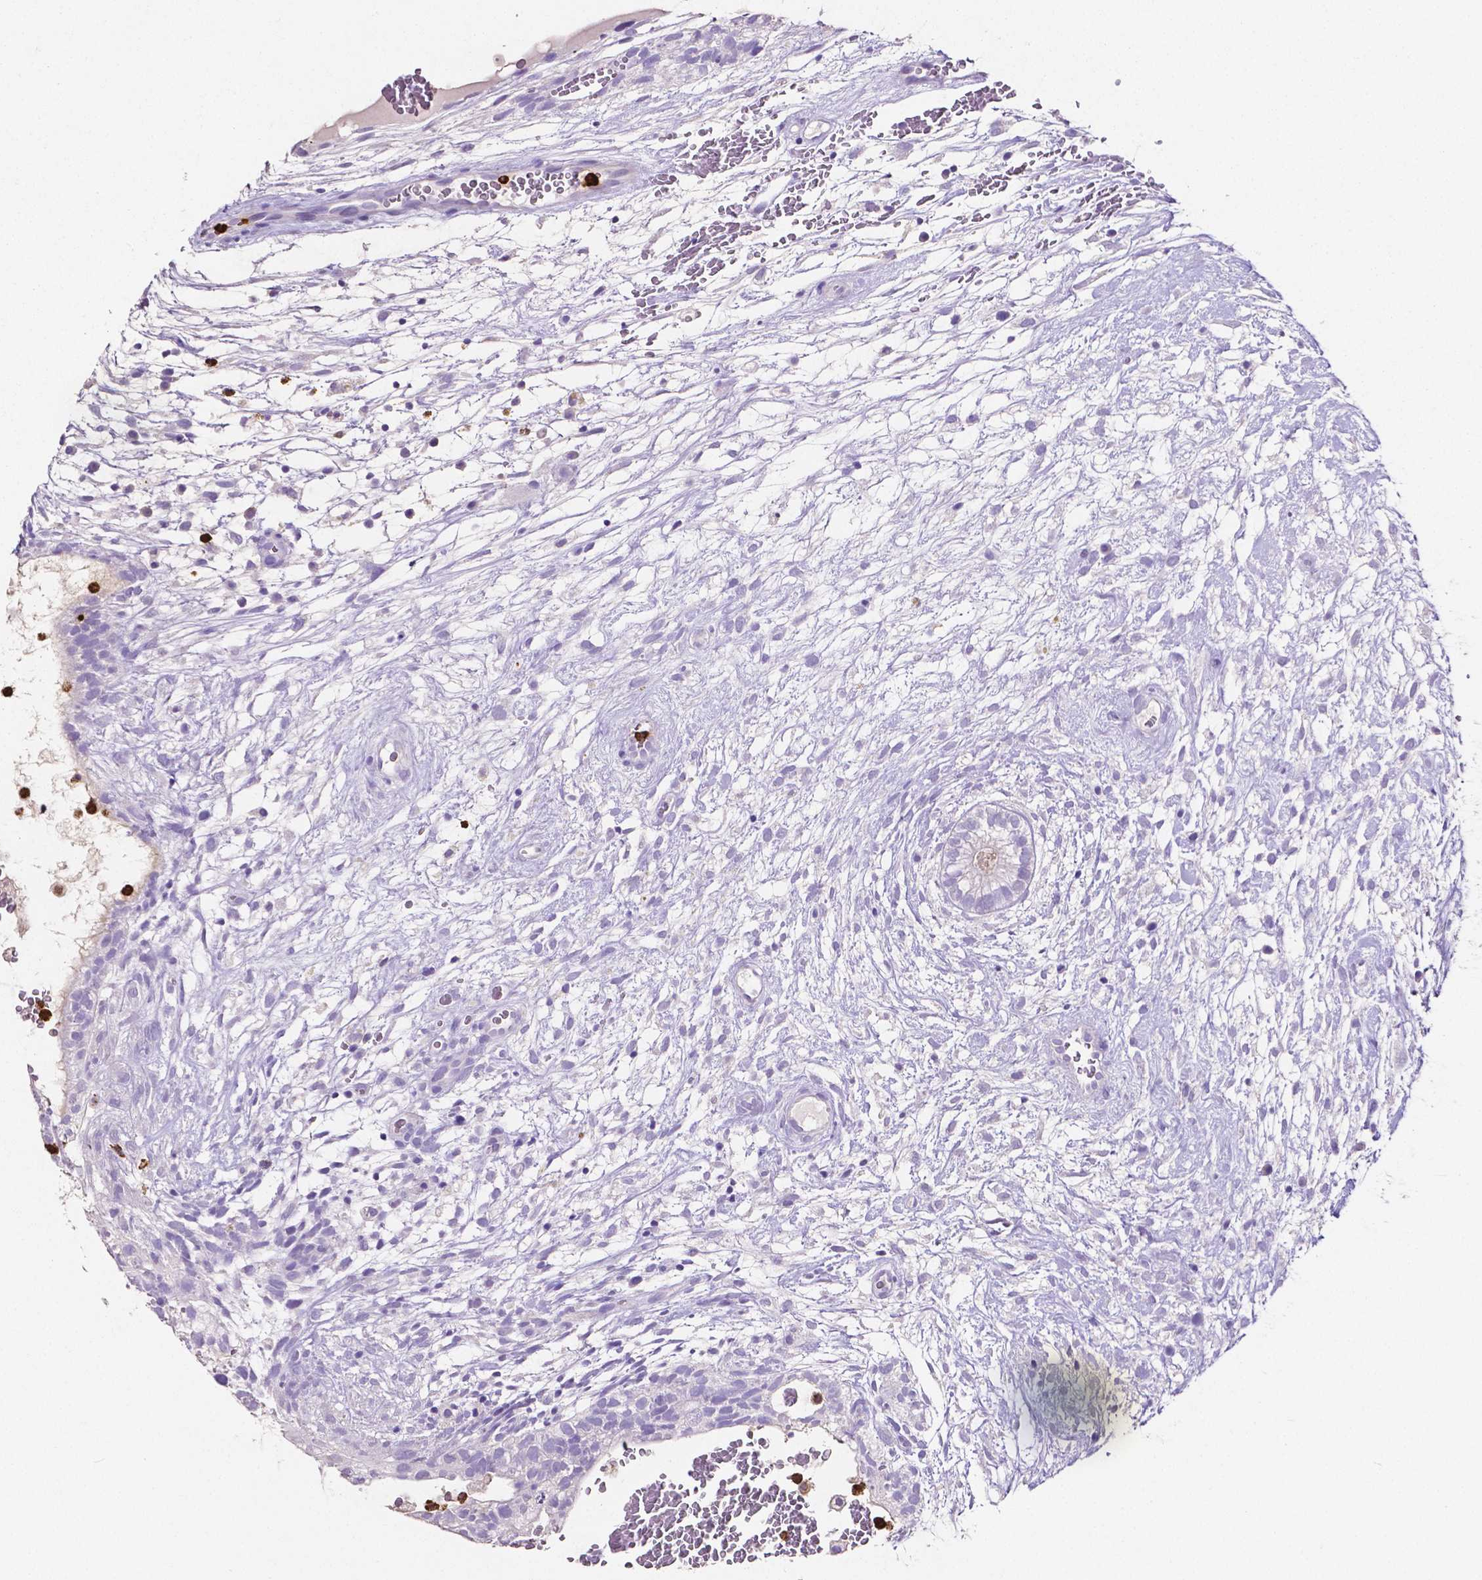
{"staining": {"intensity": "negative", "quantity": "none", "location": "none"}, "tissue": "testis cancer", "cell_type": "Tumor cells", "image_type": "cancer", "snomed": [{"axis": "morphology", "description": "Normal tissue, NOS"}, {"axis": "morphology", "description": "Carcinoma, Embryonal, NOS"}, {"axis": "topography", "description": "Testis"}], "caption": "This is an immunohistochemistry (IHC) histopathology image of embryonal carcinoma (testis). There is no expression in tumor cells.", "gene": "MMP9", "patient": {"sex": "male", "age": 32}}